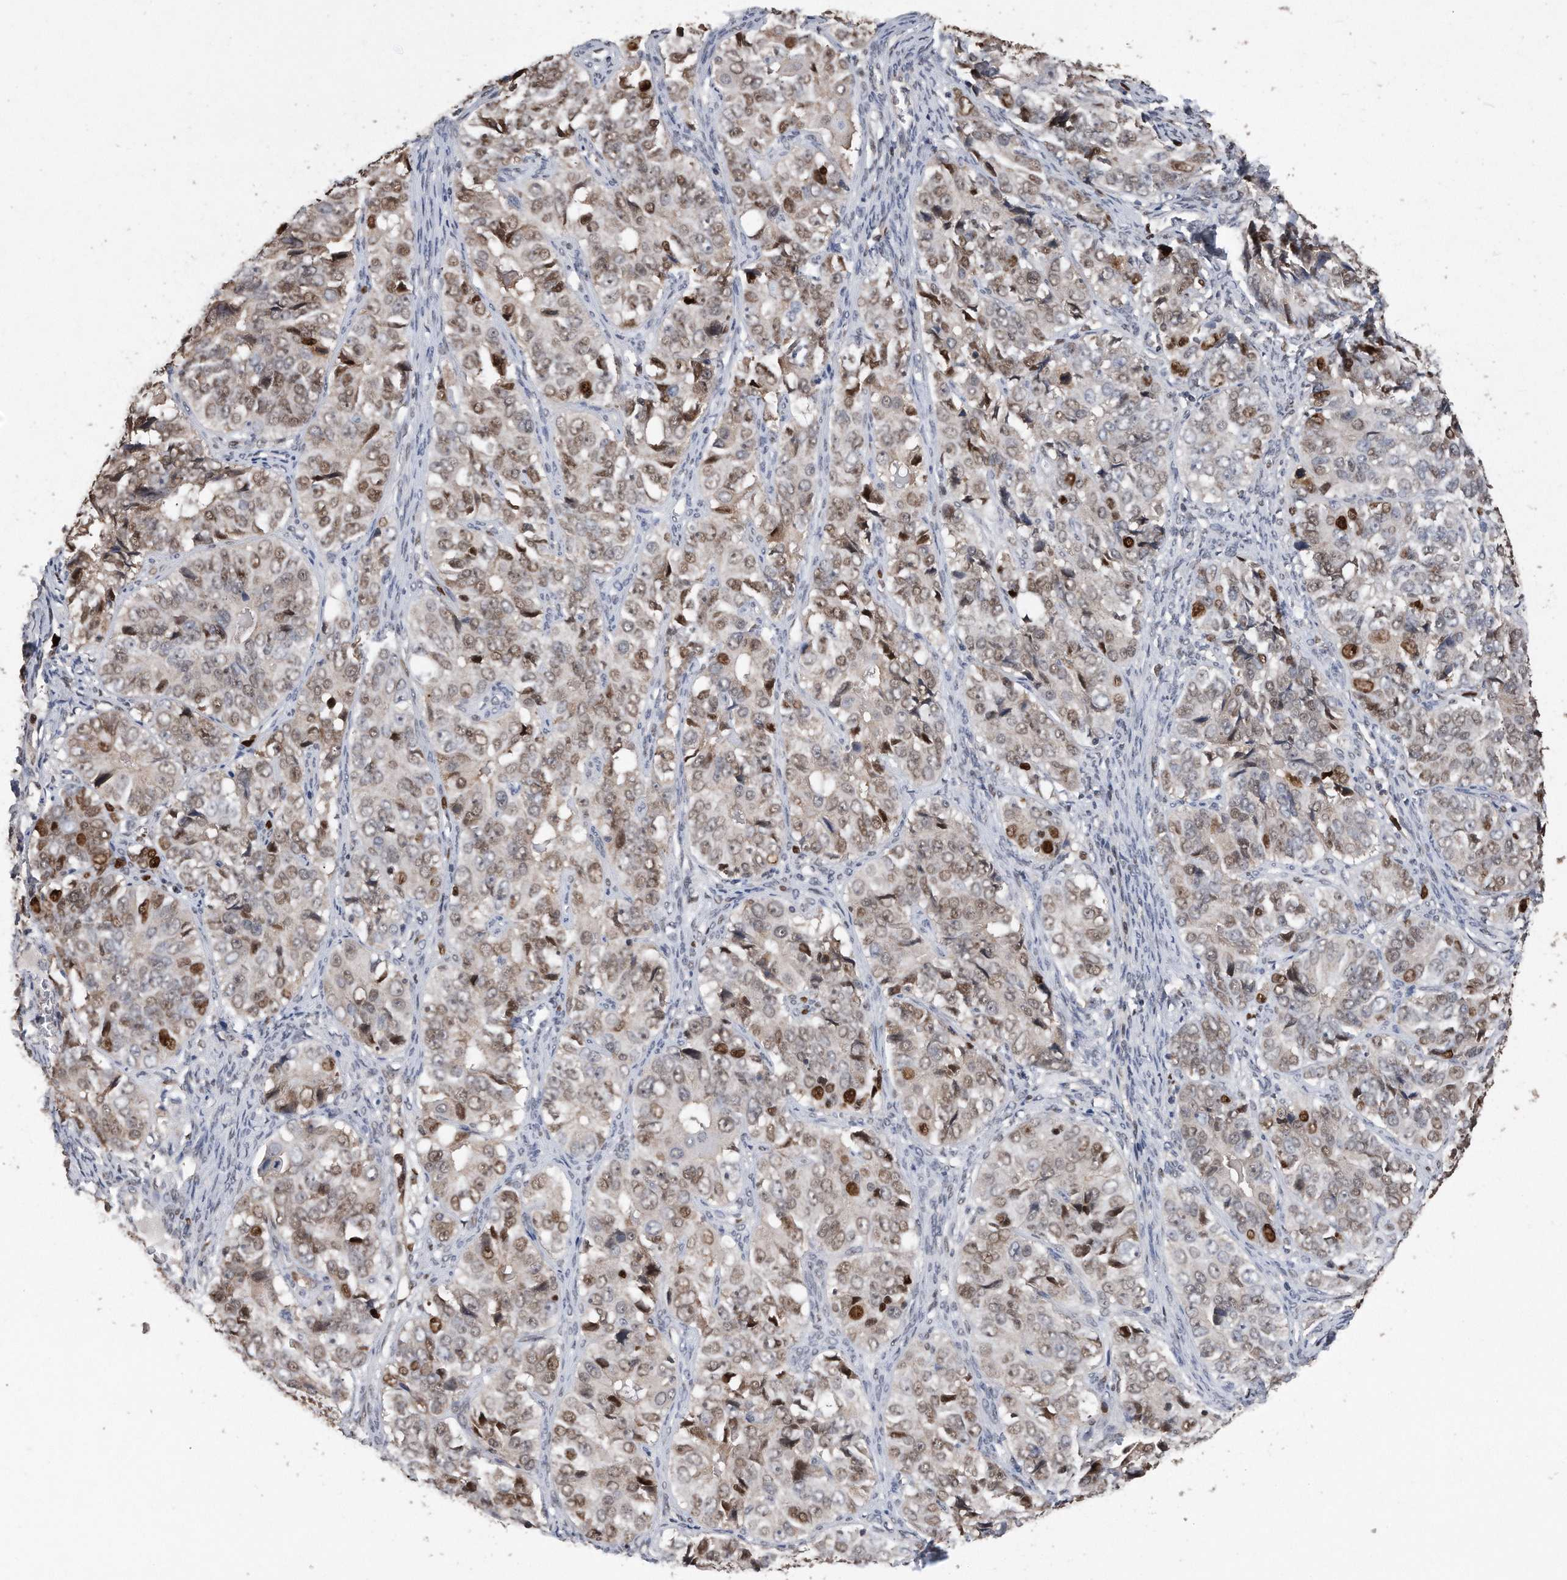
{"staining": {"intensity": "strong", "quantity": "25%-75%", "location": "nuclear"}, "tissue": "ovarian cancer", "cell_type": "Tumor cells", "image_type": "cancer", "snomed": [{"axis": "morphology", "description": "Carcinoma, endometroid"}, {"axis": "topography", "description": "Ovary"}], "caption": "A histopathology image showing strong nuclear positivity in about 25%-75% of tumor cells in ovarian cancer (endometroid carcinoma), as visualized by brown immunohistochemical staining.", "gene": "PCNA", "patient": {"sex": "female", "age": 51}}